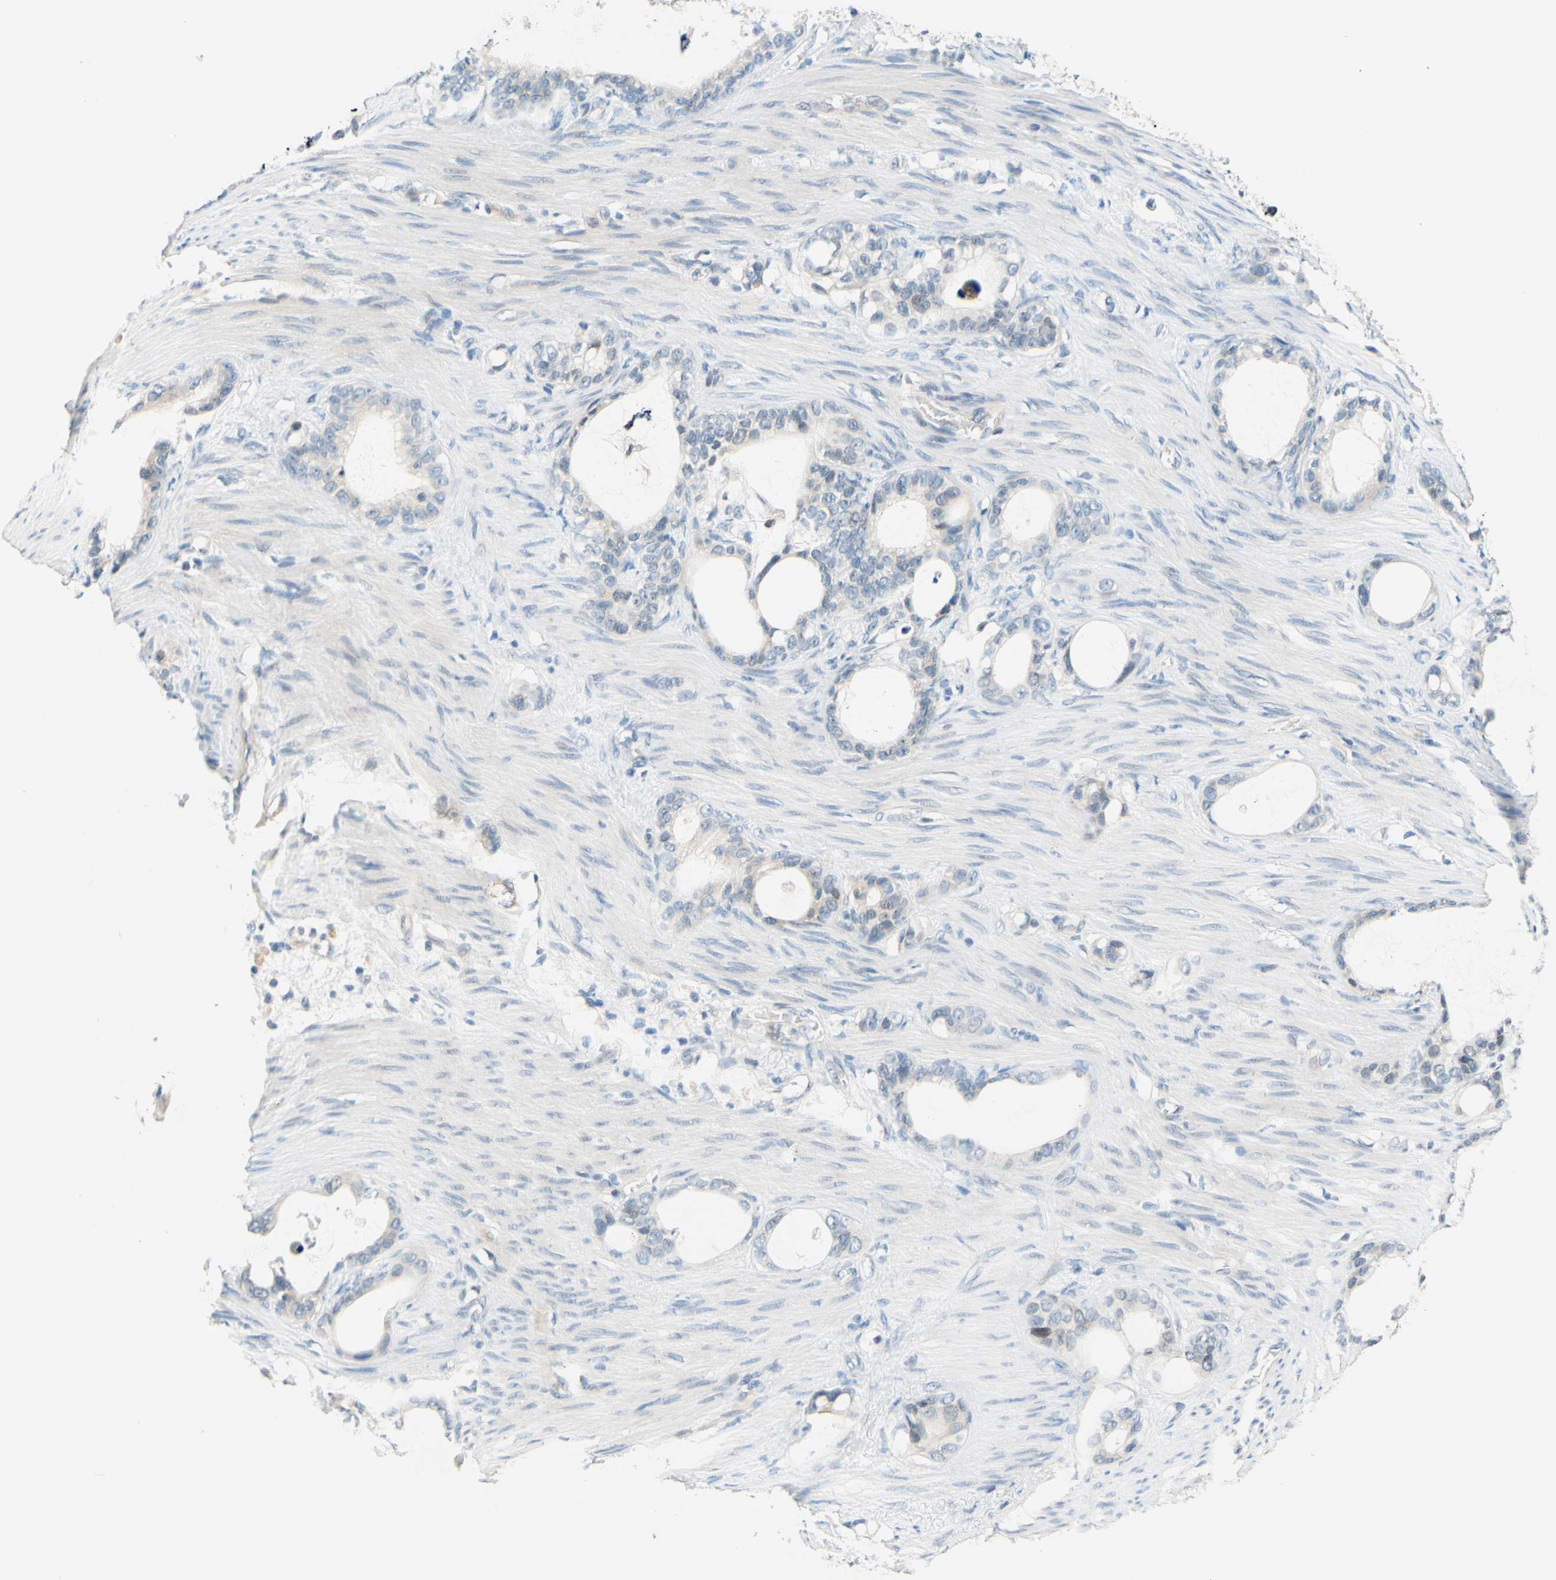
{"staining": {"intensity": "negative", "quantity": "none", "location": "none"}, "tissue": "stomach cancer", "cell_type": "Tumor cells", "image_type": "cancer", "snomed": [{"axis": "morphology", "description": "Adenocarcinoma, NOS"}, {"axis": "topography", "description": "Stomach"}], "caption": "IHC of human stomach adenocarcinoma demonstrates no expression in tumor cells.", "gene": "C2CD2L", "patient": {"sex": "female", "age": 75}}